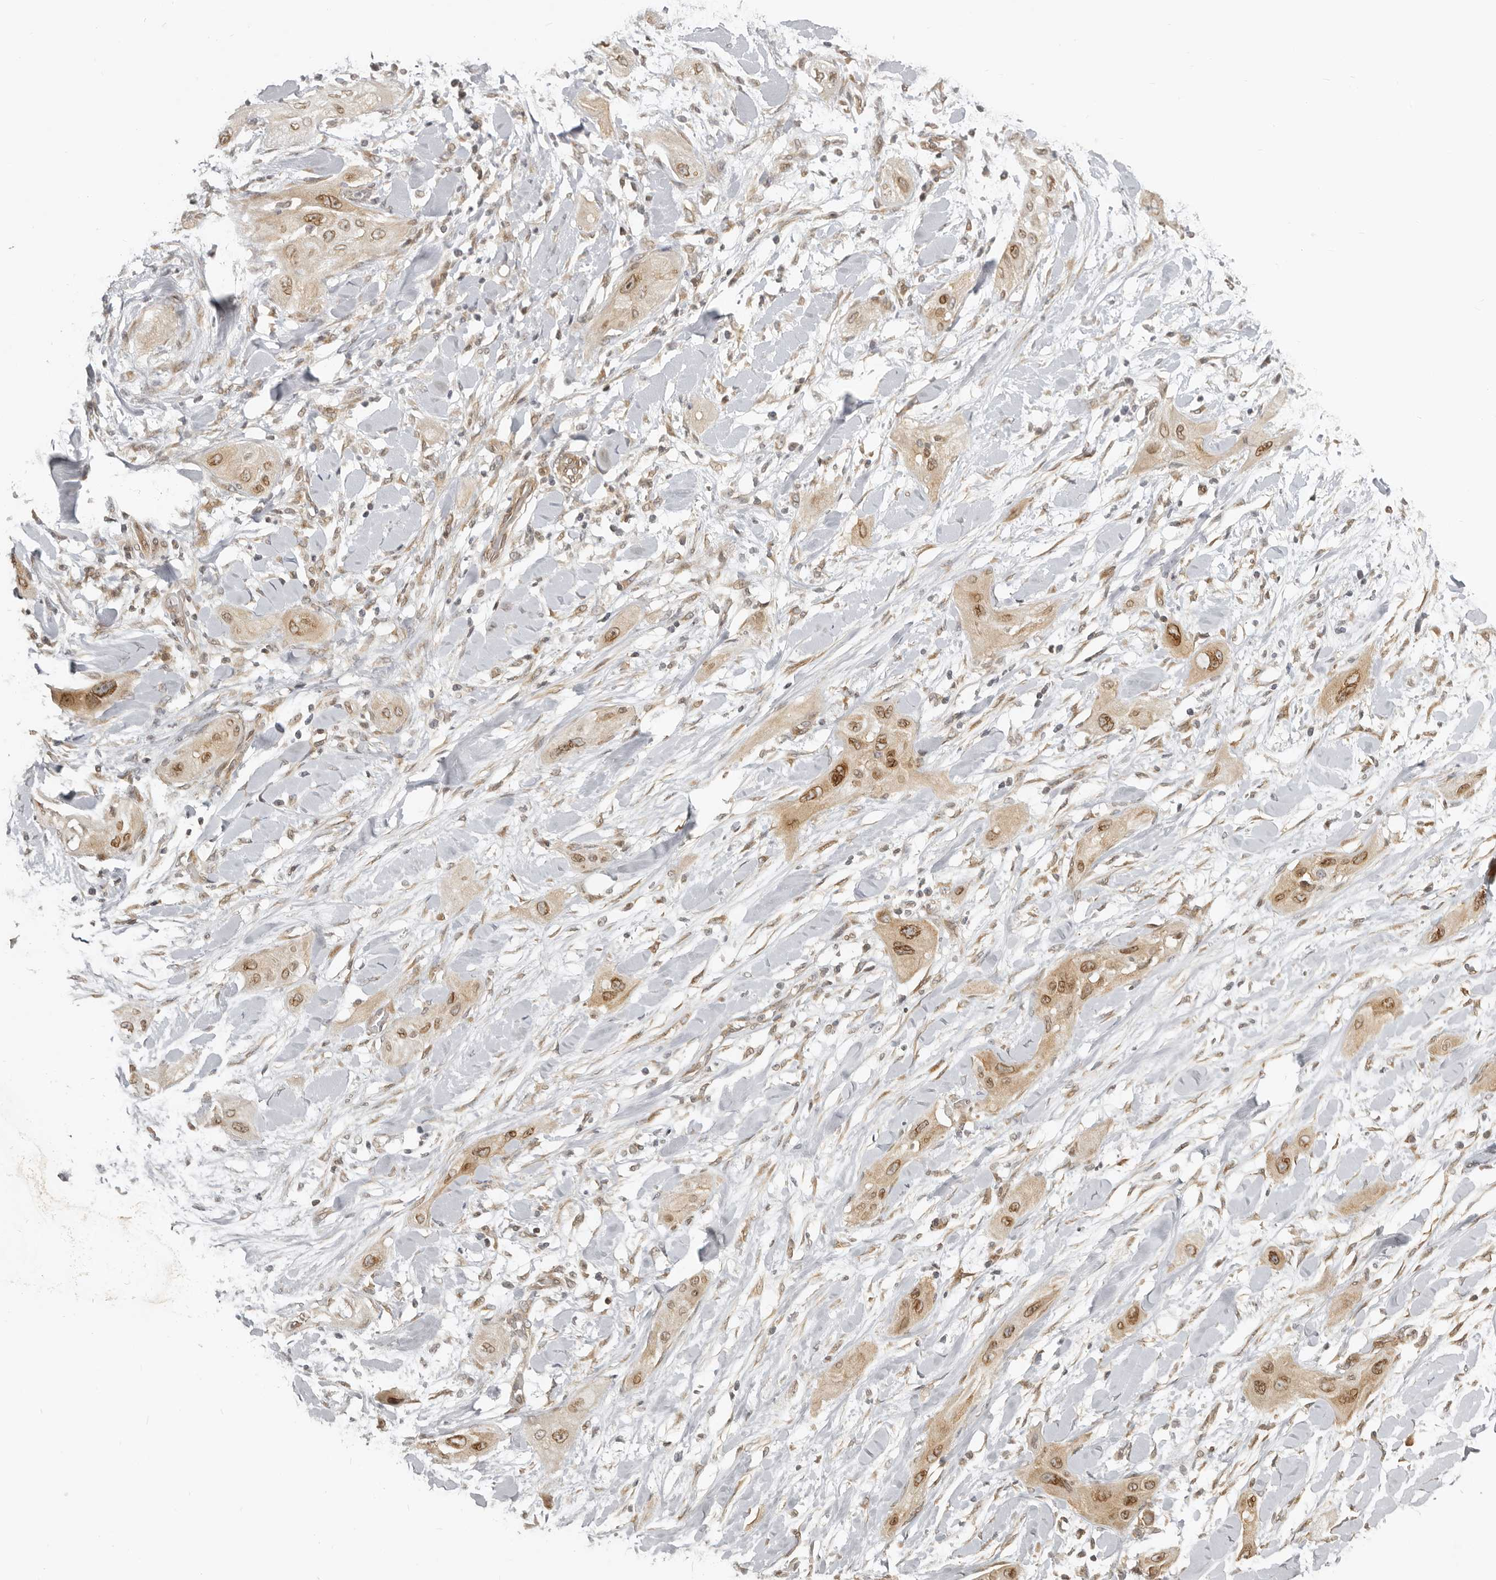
{"staining": {"intensity": "moderate", "quantity": "25%-75%", "location": "cytoplasmic/membranous"}, "tissue": "lung cancer", "cell_type": "Tumor cells", "image_type": "cancer", "snomed": [{"axis": "morphology", "description": "Squamous cell carcinoma, NOS"}, {"axis": "topography", "description": "Lung"}], "caption": "IHC histopathology image of human lung cancer stained for a protein (brown), which exhibits medium levels of moderate cytoplasmic/membranous expression in approximately 25%-75% of tumor cells.", "gene": "NUP153", "patient": {"sex": "female", "age": 47}}